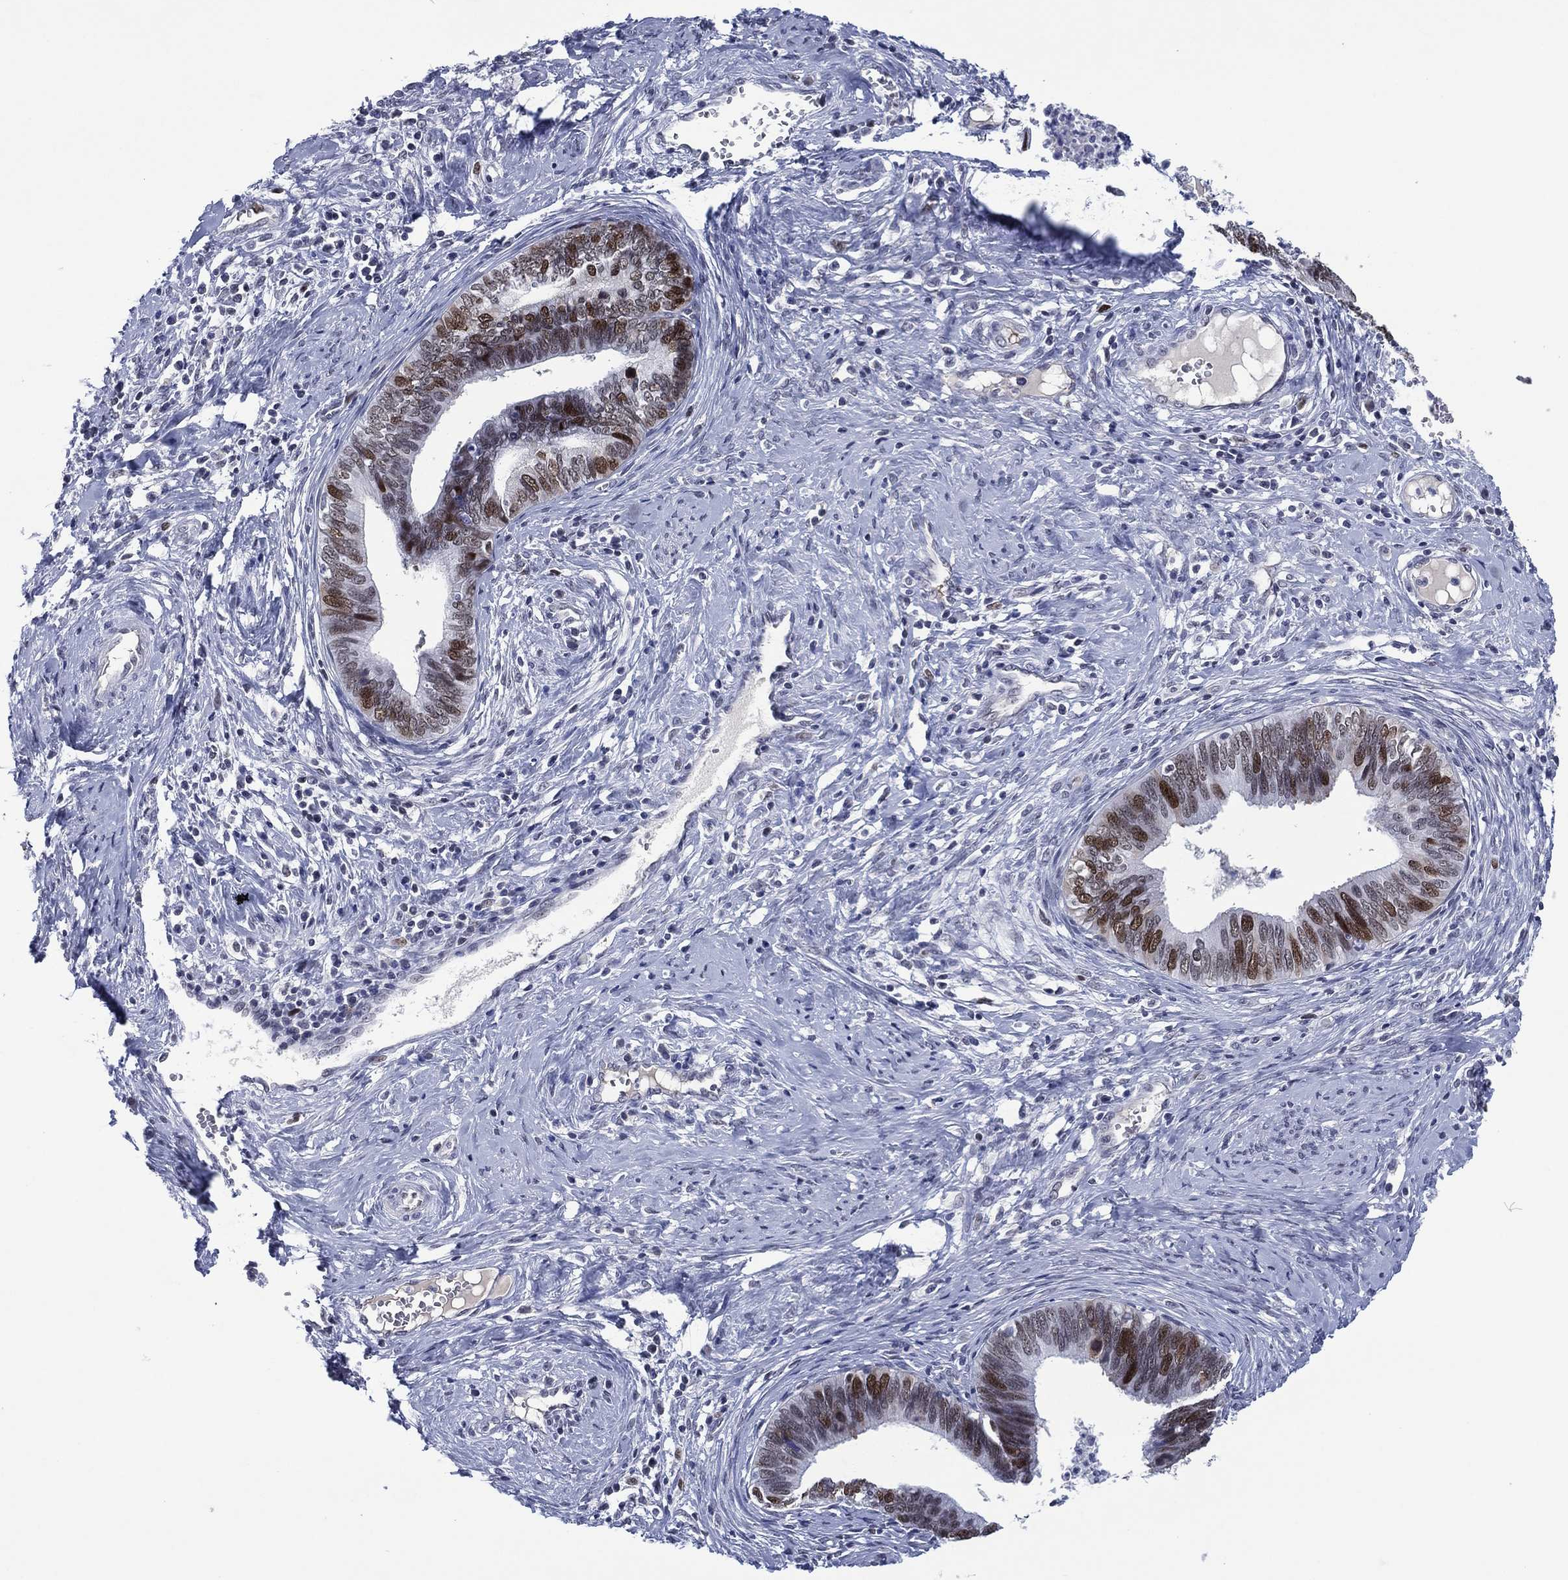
{"staining": {"intensity": "strong", "quantity": "25%-75%", "location": "nuclear"}, "tissue": "cervical cancer", "cell_type": "Tumor cells", "image_type": "cancer", "snomed": [{"axis": "morphology", "description": "Adenocarcinoma, NOS"}, {"axis": "topography", "description": "Cervix"}], "caption": "This image demonstrates adenocarcinoma (cervical) stained with immunohistochemistry (IHC) to label a protein in brown. The nuclear of tumor cells show strong positivity for the protein. Nuclei are counter-stained blue.", "gene": "GATA6", "patient": {"sex": "female", "age": 42}}